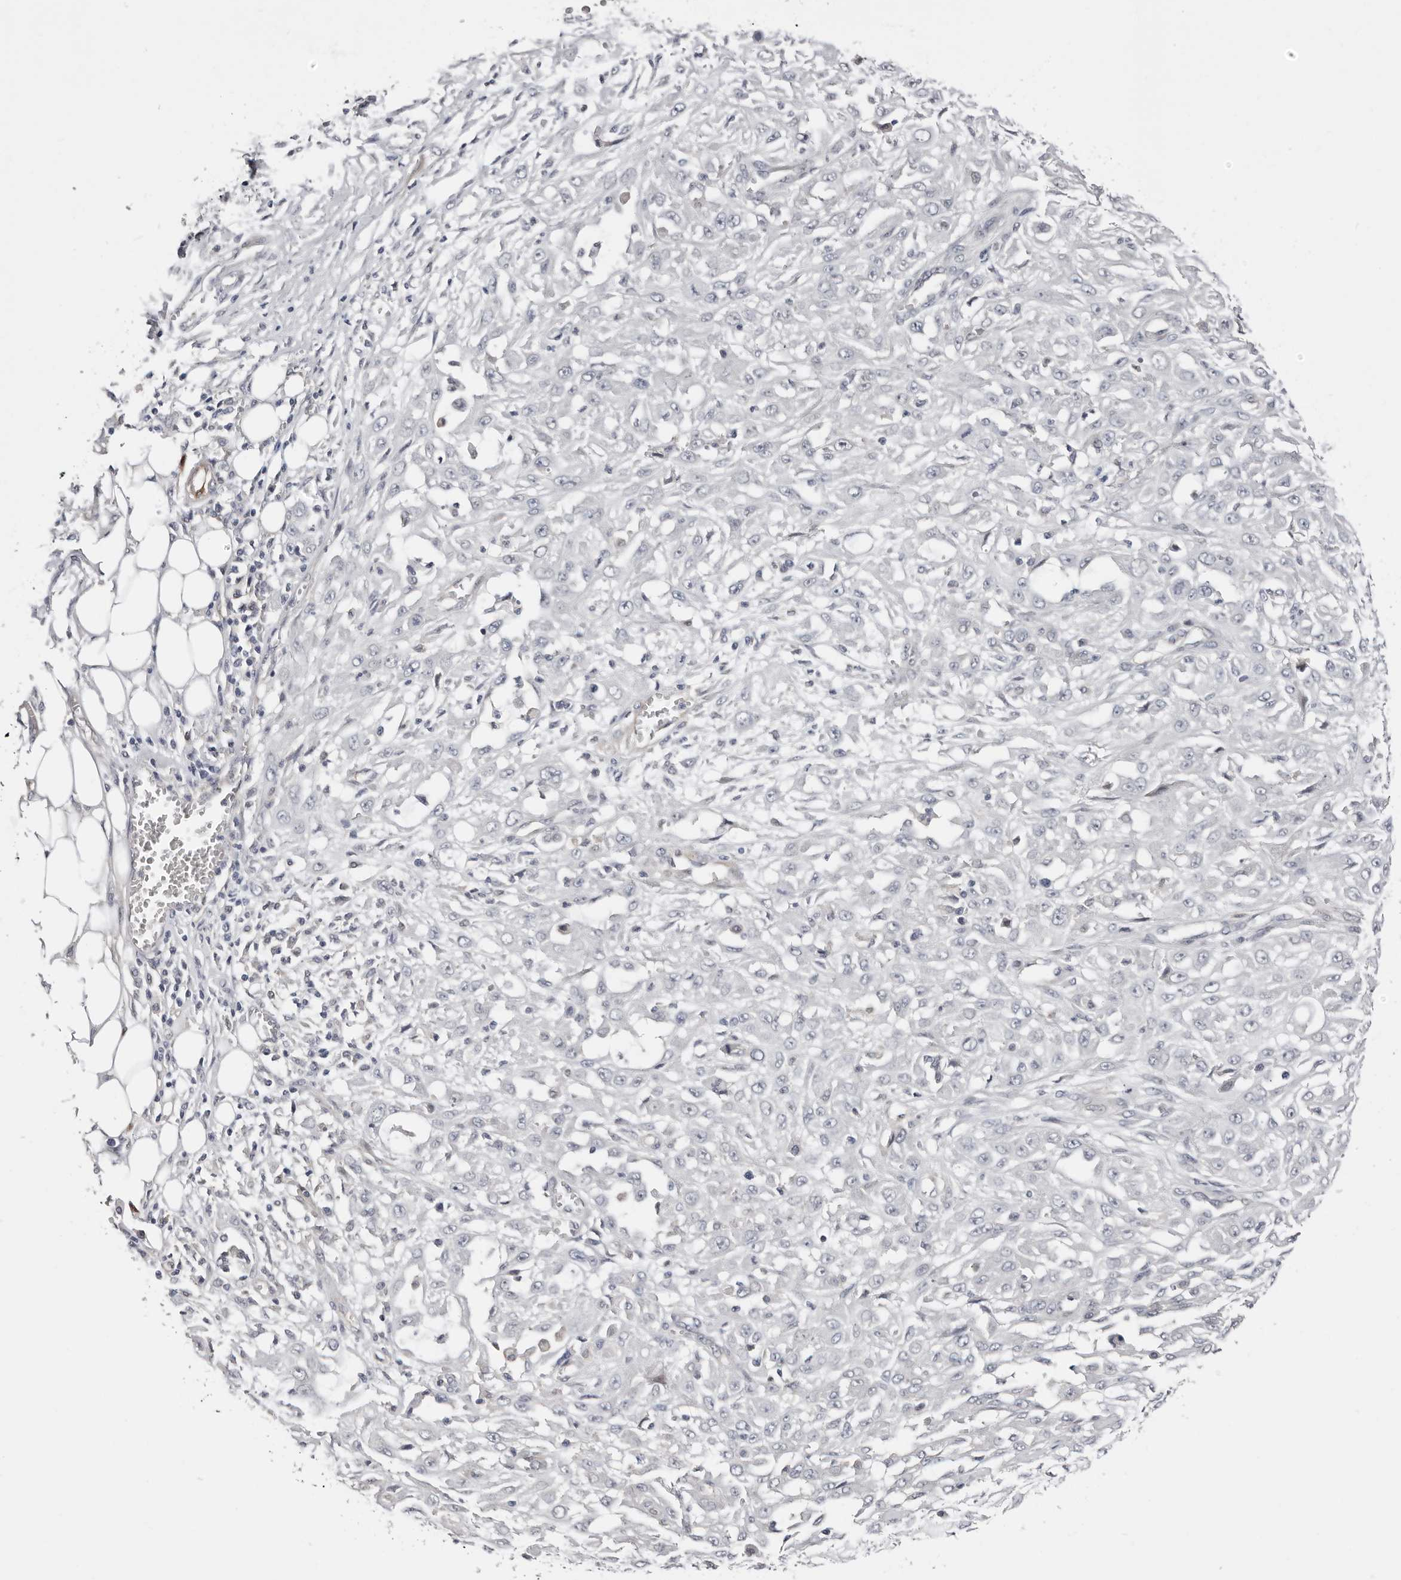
{"staining": {"intensity": "negative", "quantity": "none", "location": "none"}, "tissue": "skin cancer", "cell_type": "Tumor cells", "image_type": "cancer", "snomed": [{"axis": "morphology", "description": "Squamous cell carcinoma, NOS"}, {"axis": "morphology", "description": "Squamous cell carcinoma, metastatic, NOS"}, {"axis": "topography", "description": "Skin"}, {"axis": "topography", "description": "Lymph node"}], "caption": "This micrograph is of skin cancer (squamous cell carcinoma) stained with IHC to label a protein in brown with the nuclei are counter-stained blue. There is no expression in tumor cells.", "gene": "ASRGL1", "patient": {"sex": "male", "age": 75}}